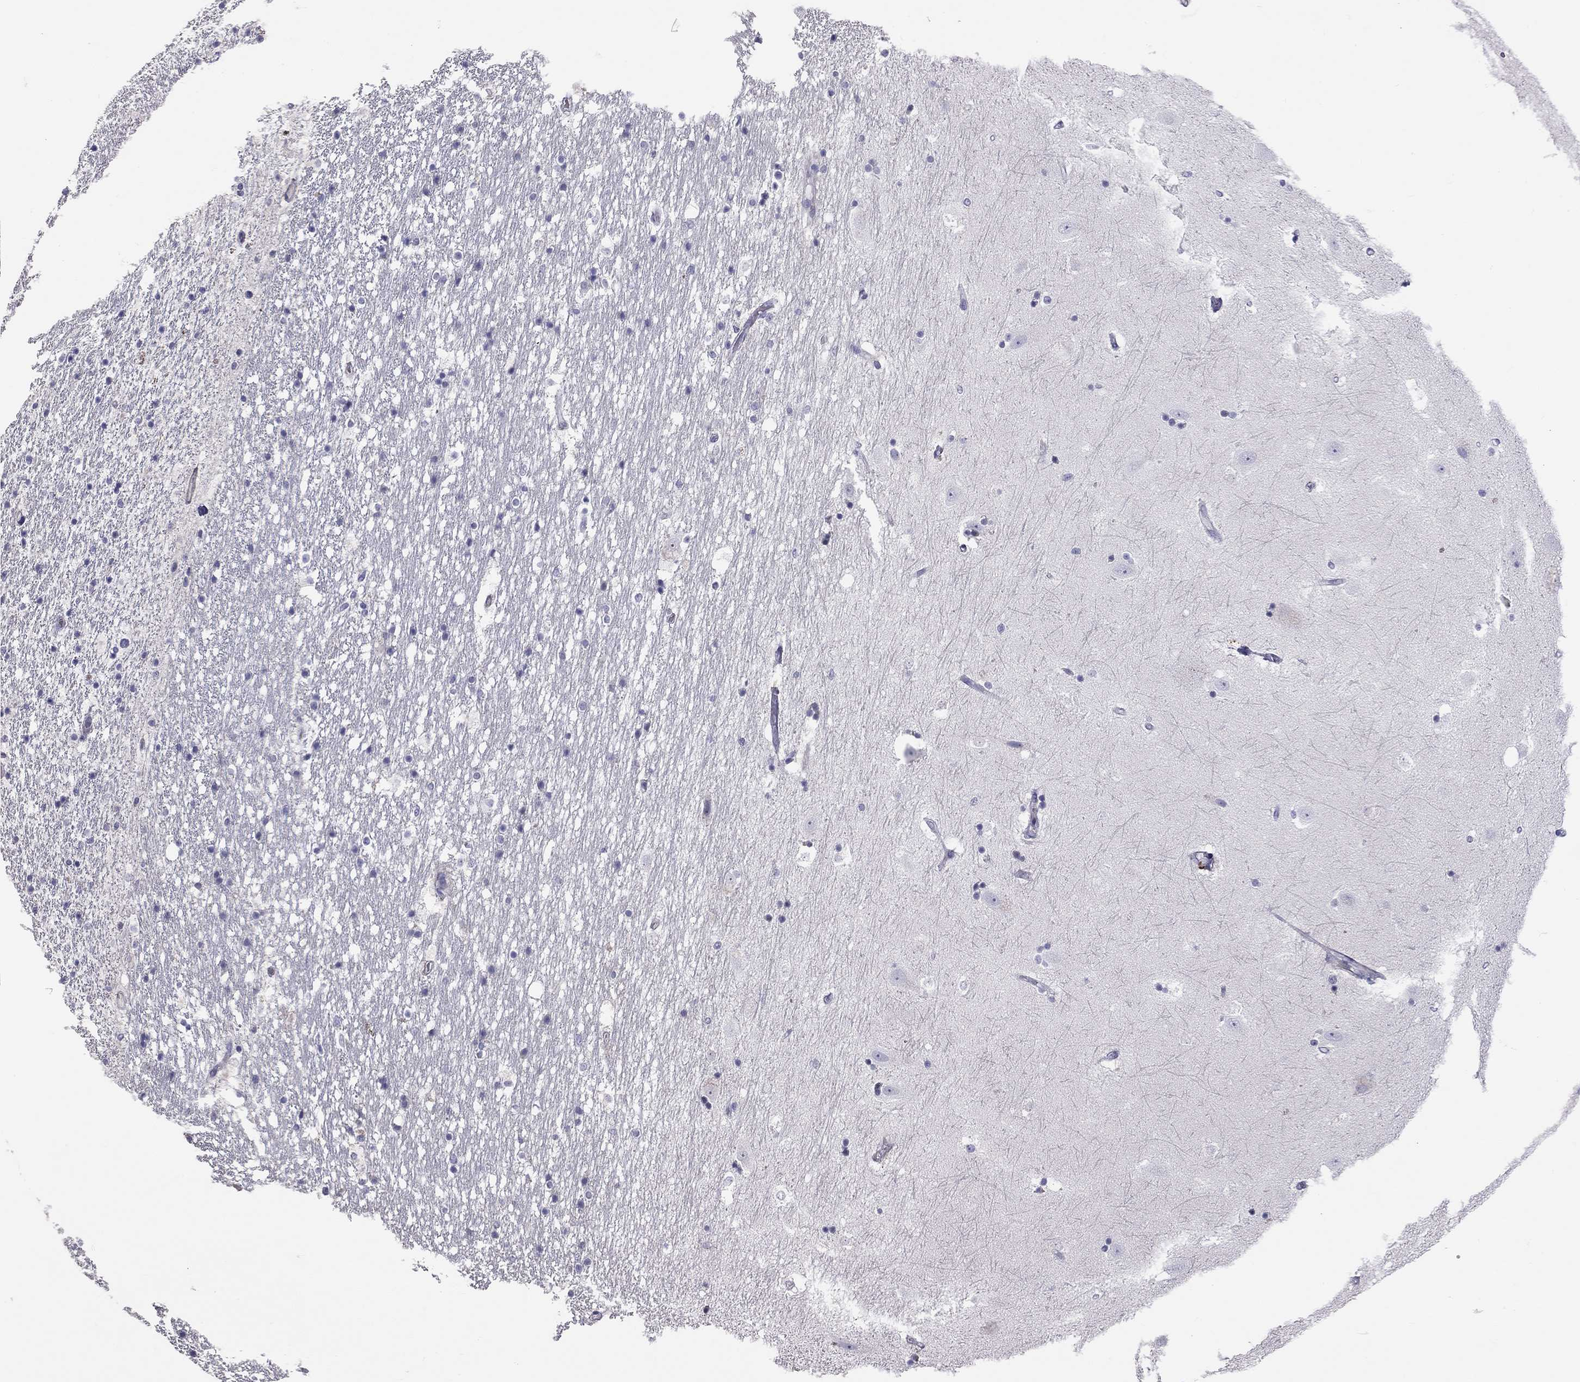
{"staining": {"intensity": "negative", "quantity": "none", "location": "none"}, "tissue": "hippocampus", "cell_type": "Glial cells", "image_type": "normal", "snomed": [{"axis": "morphology", "description": "Normal tissue, NOS"}, {"axis": "topography", "description": "Hippocampus"}], "caption": "Glial cells are negative for protein expression in normal human hippocampus. (Immunohistochemistry, brightfield microscopy, high magnification).", "gene": "C8orf88", "patient": {"sex": "male", "age": 49}}